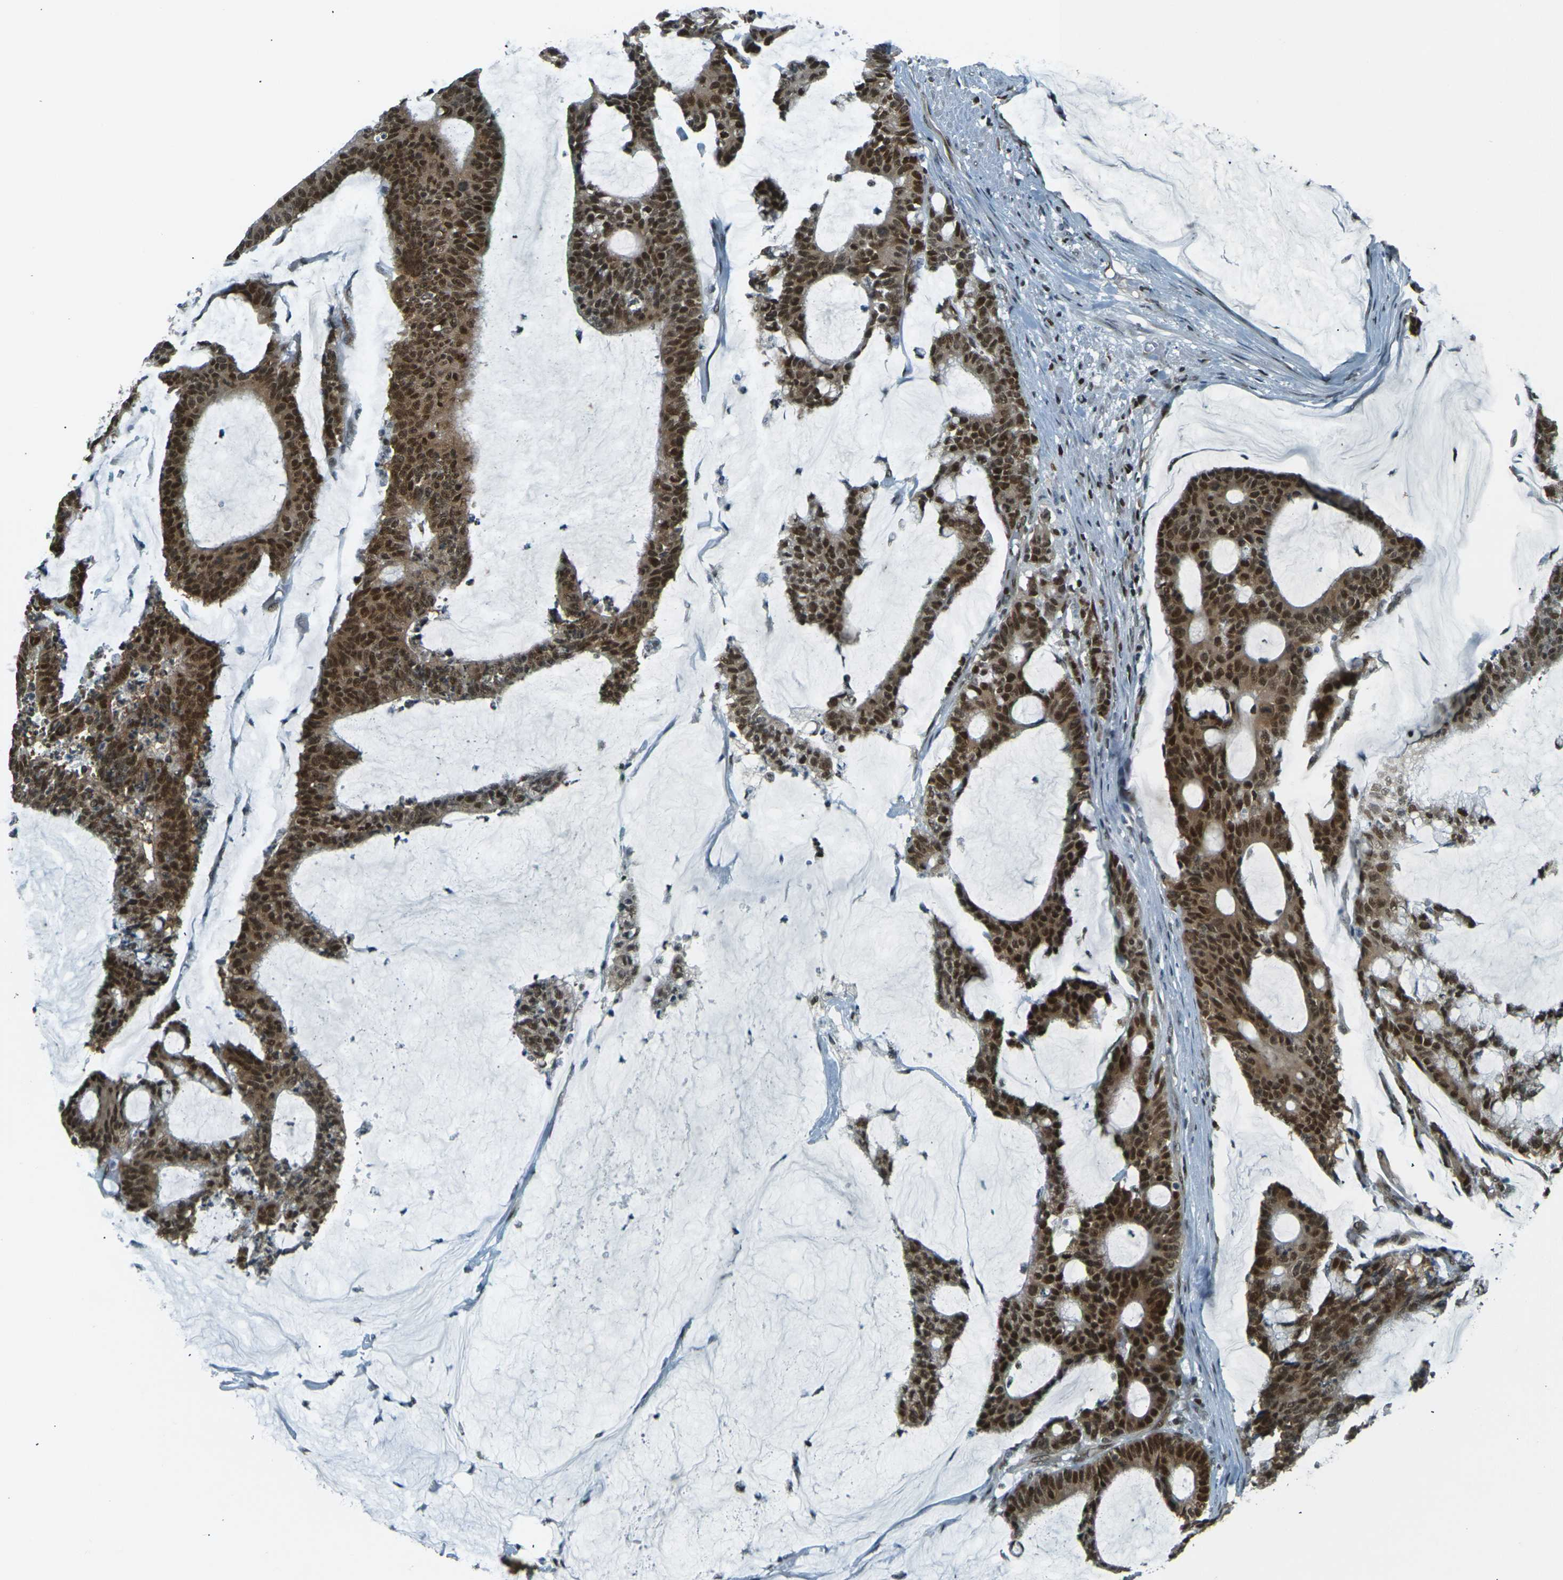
{"staining": {"intensity": "strong", "quantity": ">75%", "location": "cytoplasmic/membranous,nuclear"}, "tissue": "colorectal cancer", "cell_type": "Tumor cells", "image_type": "cancer", "snomed": [{"axis": "morphology", "description": "Adenocarcinoma, NOS"}, {"axis": "topography", "description": "Colon"}], "caption": "Tumor cells exhibit high levels of strong cytoplasmic/membranous and nuclear expression in approximately >75% of cells in colorectal adenocarcinoma.", "gene": "NHEJ1", "patient": {"sex": "female", "age": 84}}